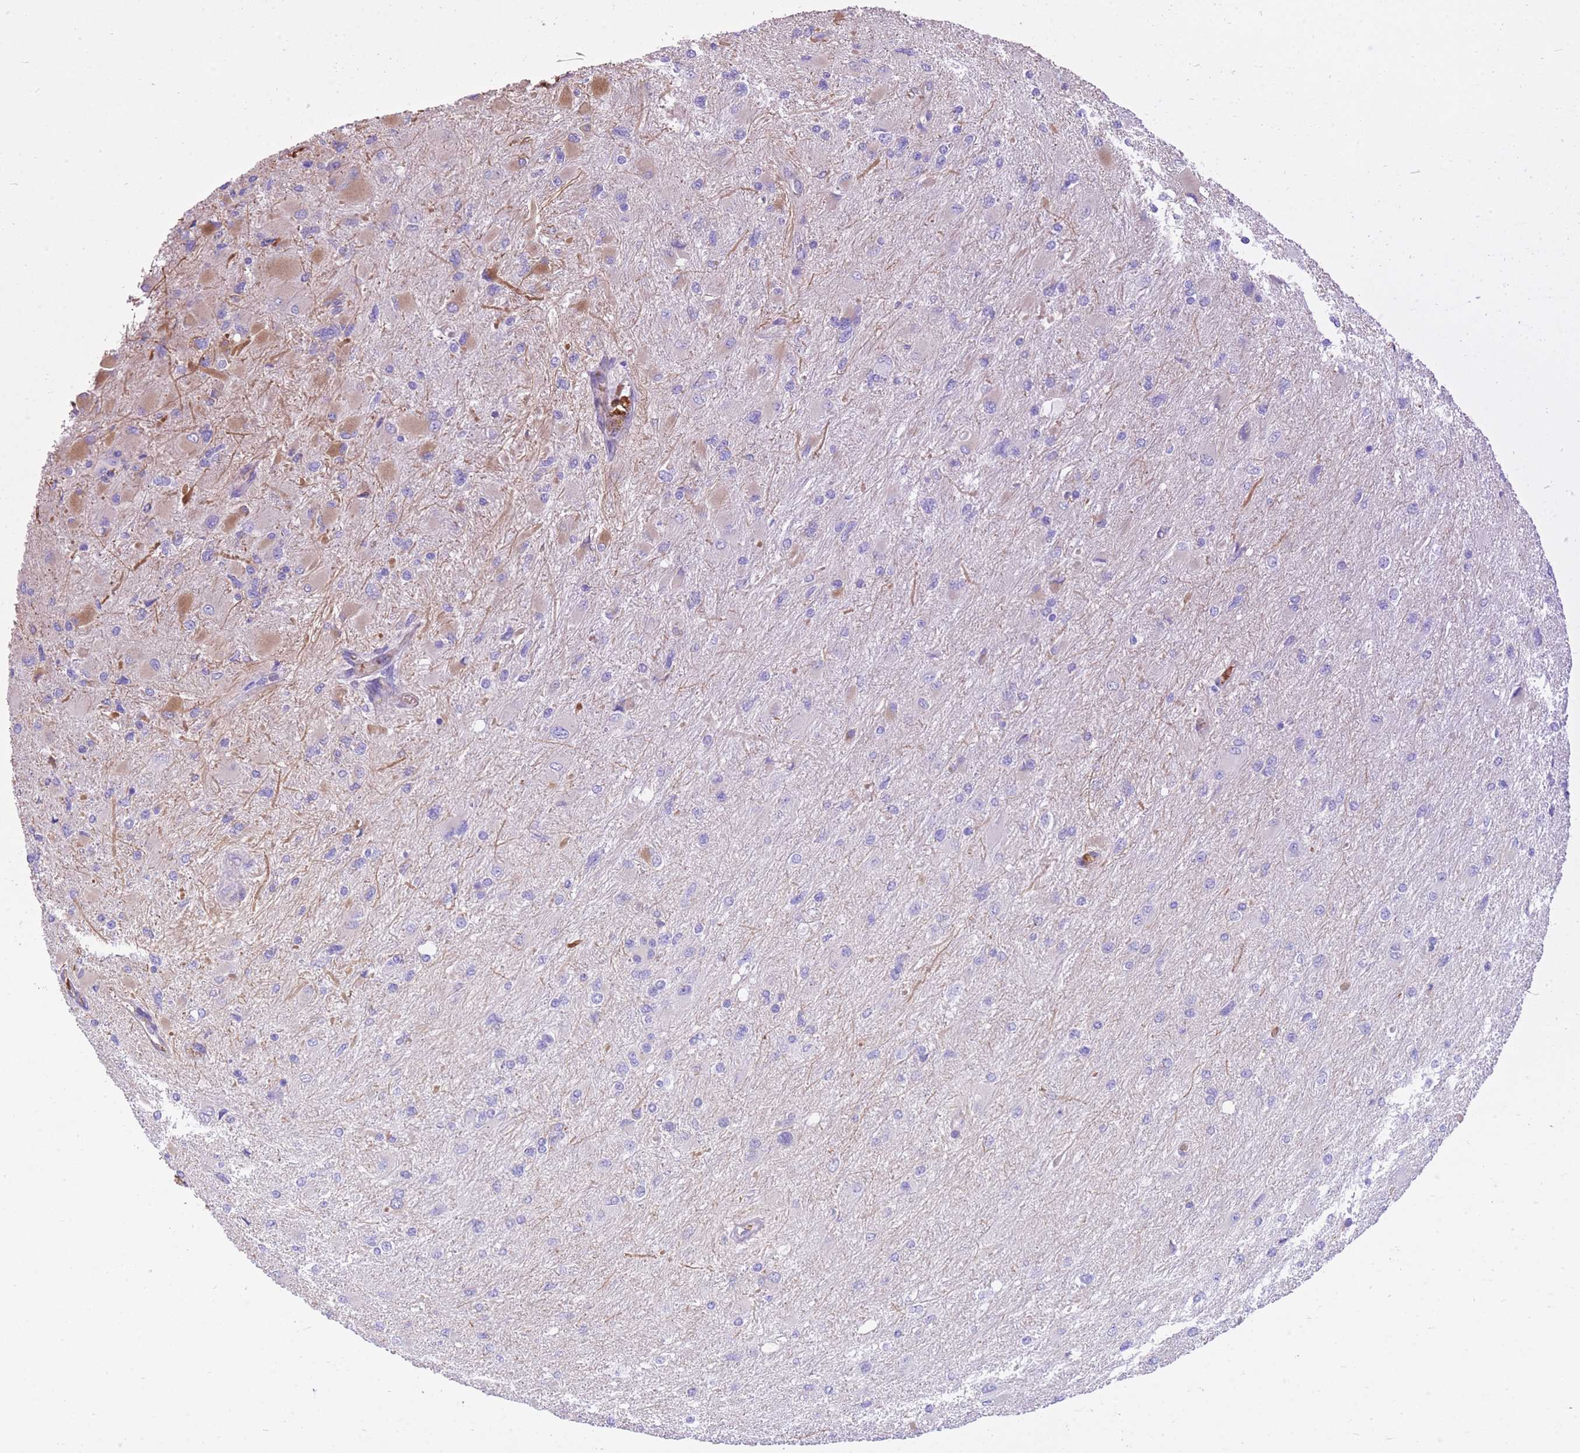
{"staining": {"intensity": "negative", "quantity": "none", "location": "none"}, "tissue": "glioma", "cell_type": "Tumor cells", "image_type": "cancer", "snomed": [{"axis": "morphology", "description": "Glioma, malignant, High grade"}, {"axis": "topography", "description": "Cerebral cortex"}], "caption": "This is an immunohistochemistry (IHC) photomicrograph of glioma. There is no staining in tumor cells.", "gene": "ANKRD53", "patient": {"sex": "female", "age": 36}}